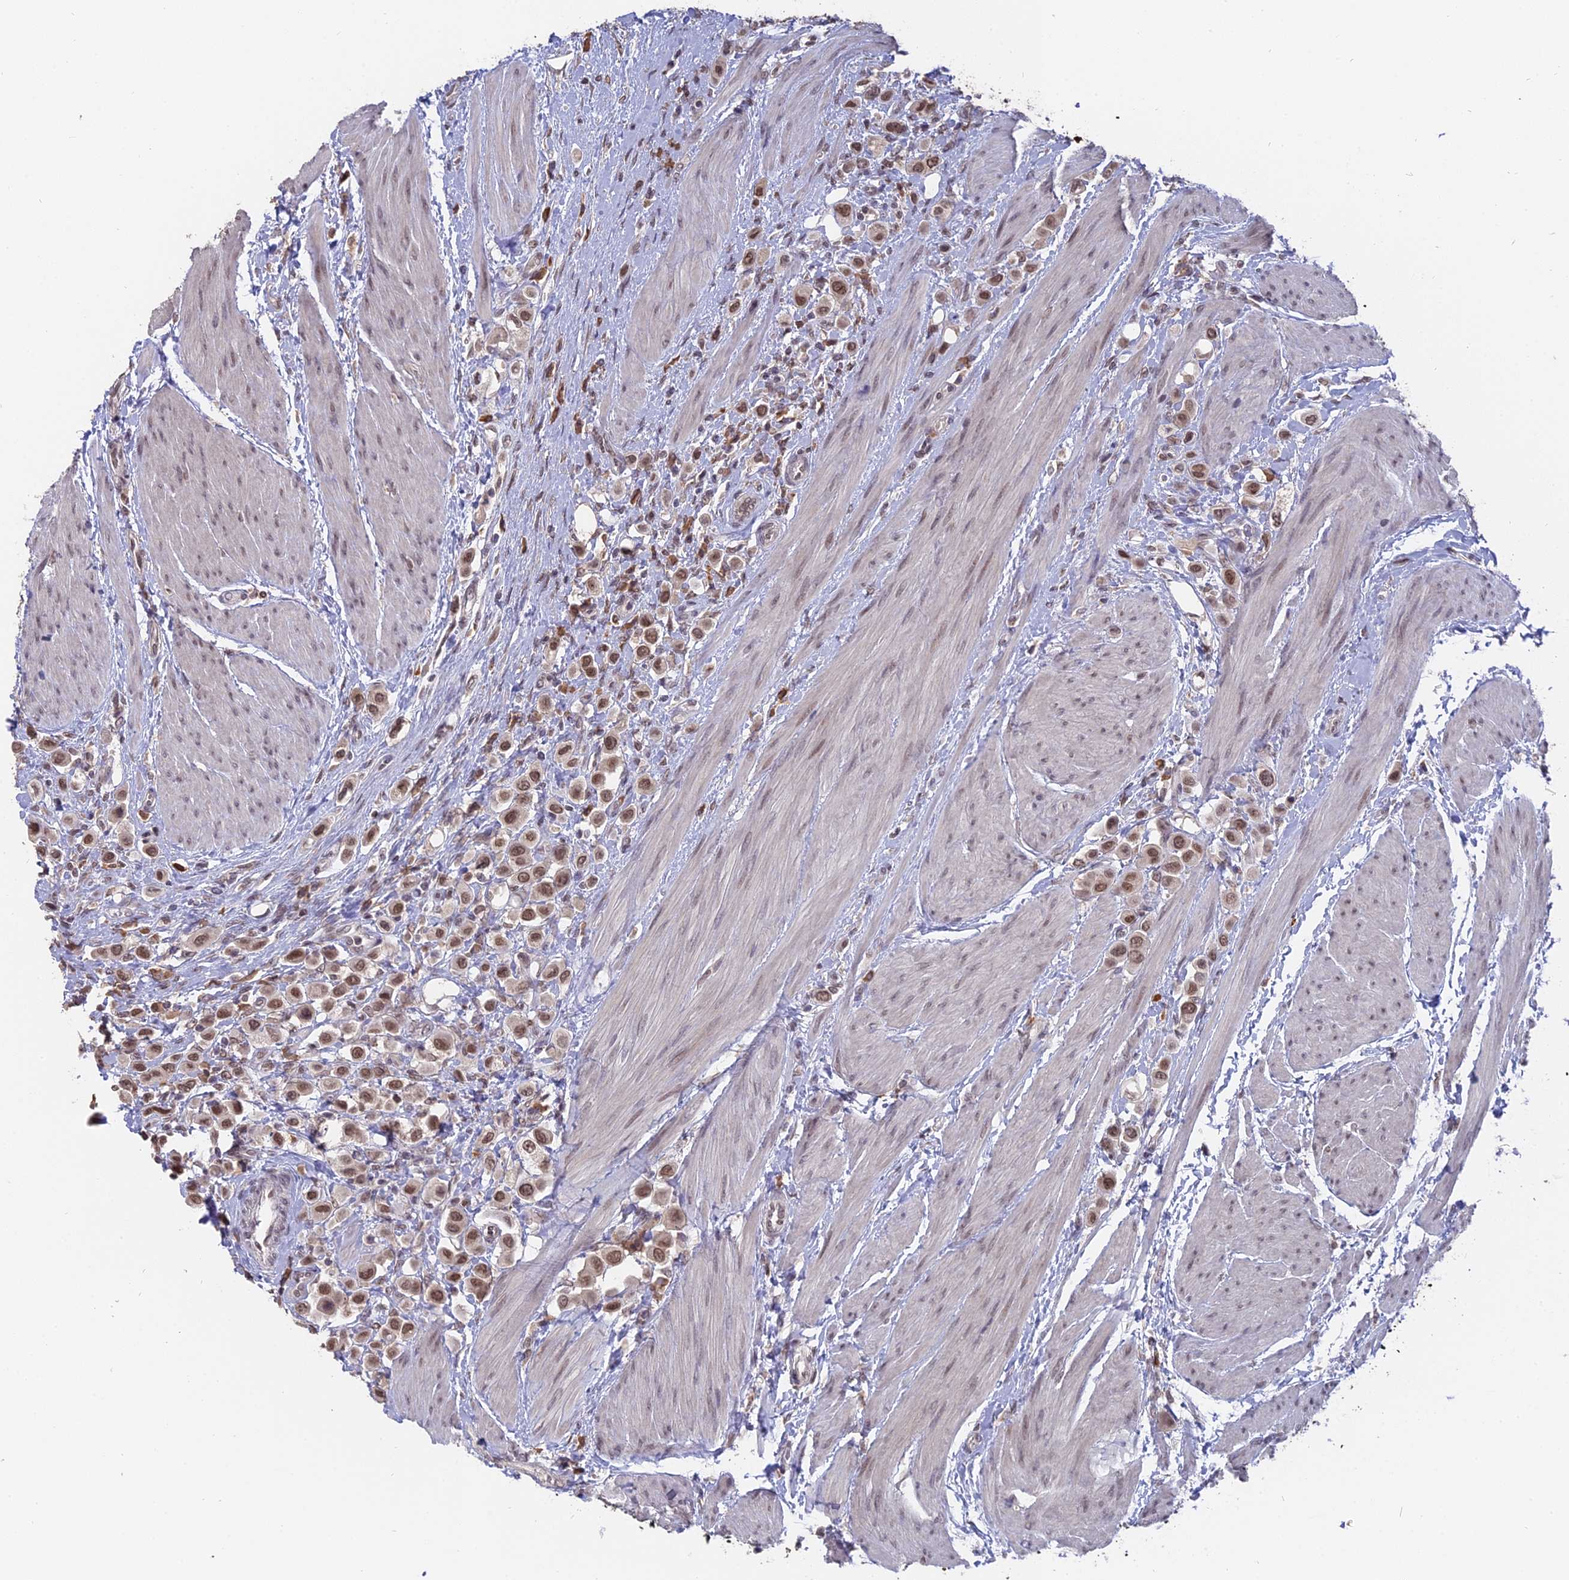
{"staining": {"intensity": "moderate", "quantity": ">75%", "location": "nuclear"}, "tissue": "urothelial cancer", "cell_type": "Tumor cells", "image_type": "cancer", "snomed": [{"axis": "morphology", "description": "Urothelial carcinoma, High grade"}, {"axis": "topography", "description": "Urinary bladder"}], "caption": "Protein expression analysis of human high-grade urothelial carcinoma reveals moderate nuclear positivity in approximately >75% of tumor cells. (Brightfield microscopy of DAB IHC at high magnification).", "gene": "NR1H3", "patient": {"sex": "male", "age": 50}}